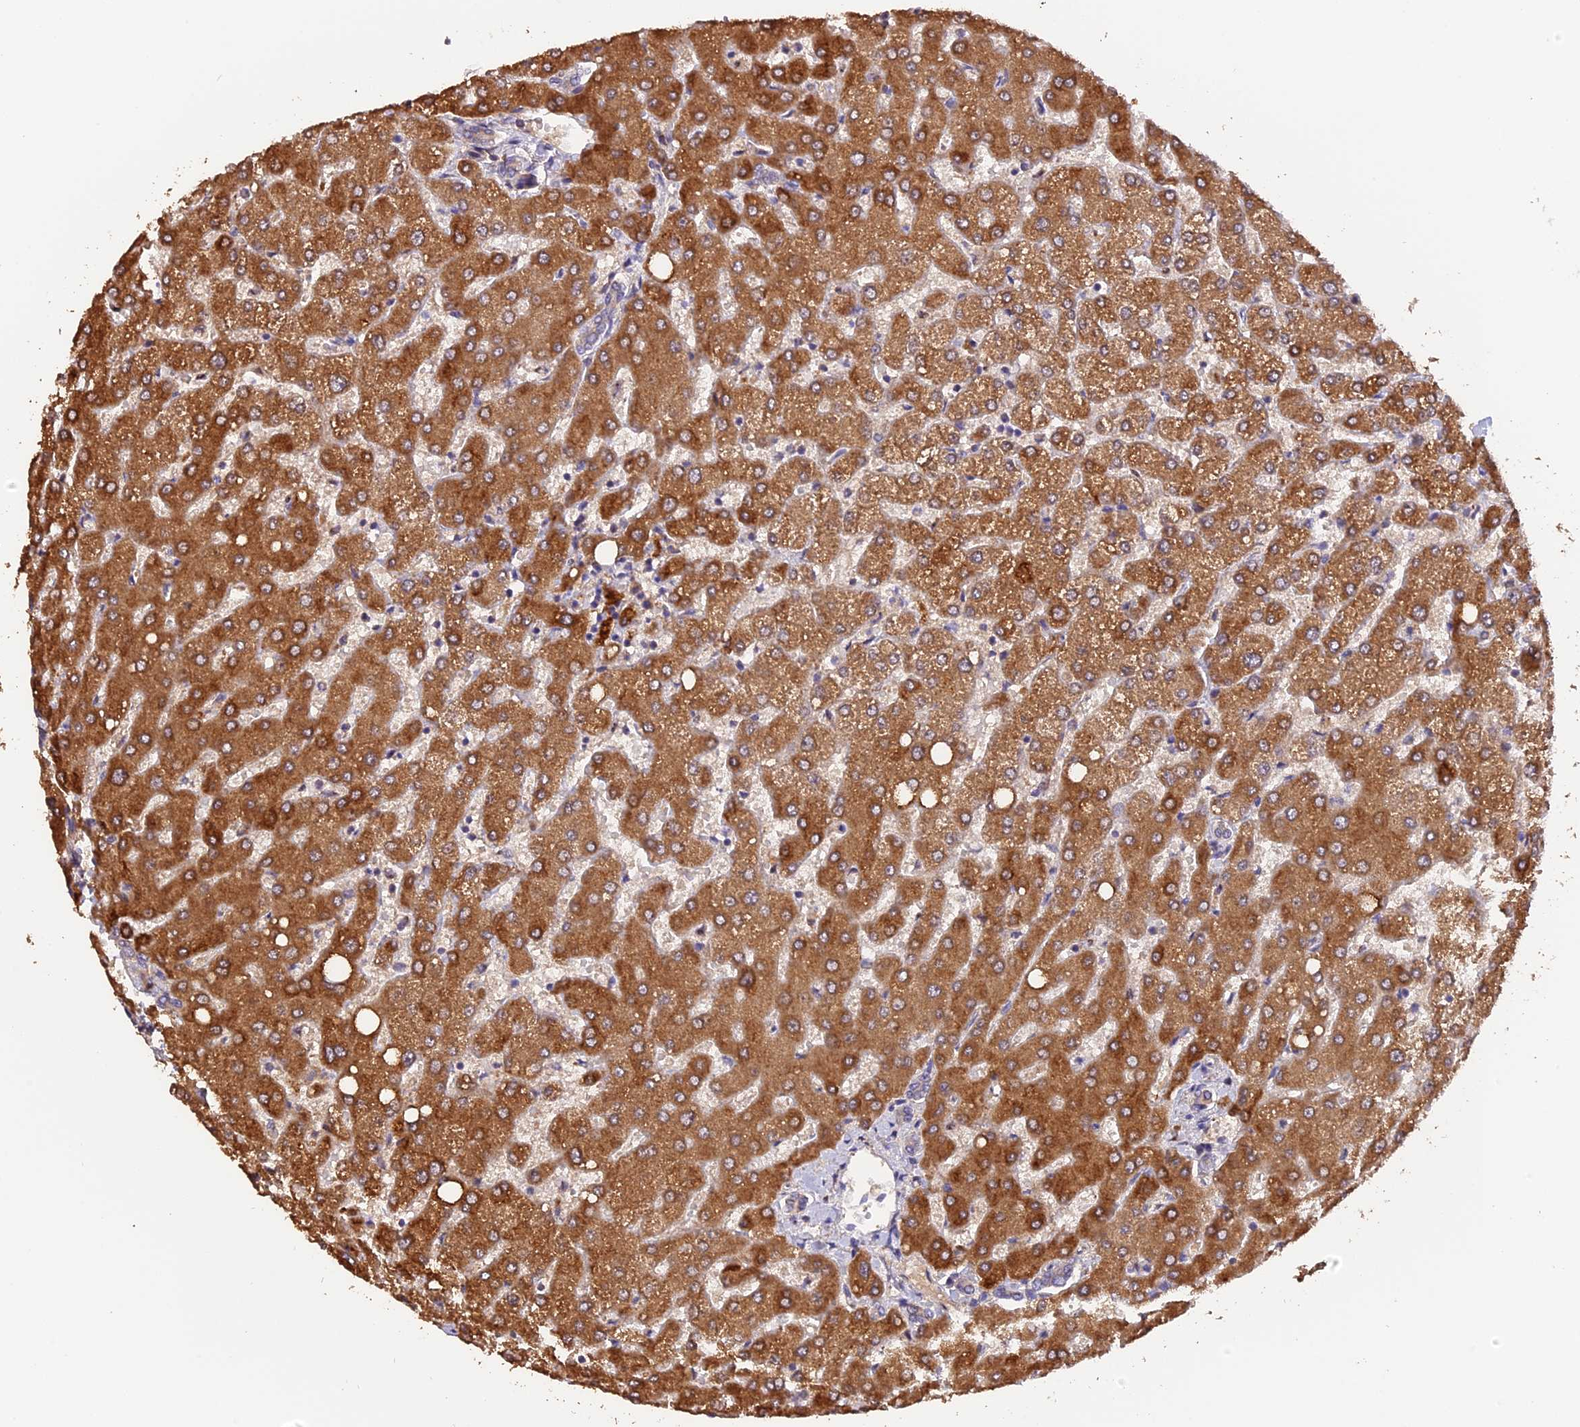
{"staining": {"intensity": "weak", "quantity": "<25%", "location": "cytoplasmic/membranous"}, "tissue": "liver", "cell_type": "Cholangiocytes", "image_type": "normal", "snomed": [{"axis": "morphology", "description": "Normal tissue, NOS"}, {"axis": "topography", "description": "Liver"}], "caption": "This image is of benign liver stained with IHC to label a protein in brown with the nuclei are counter-stained blue. There is no staining in cholangiocytes.", "gene": "TRMT1", "patient": {"sex": "female", "age": 54}}